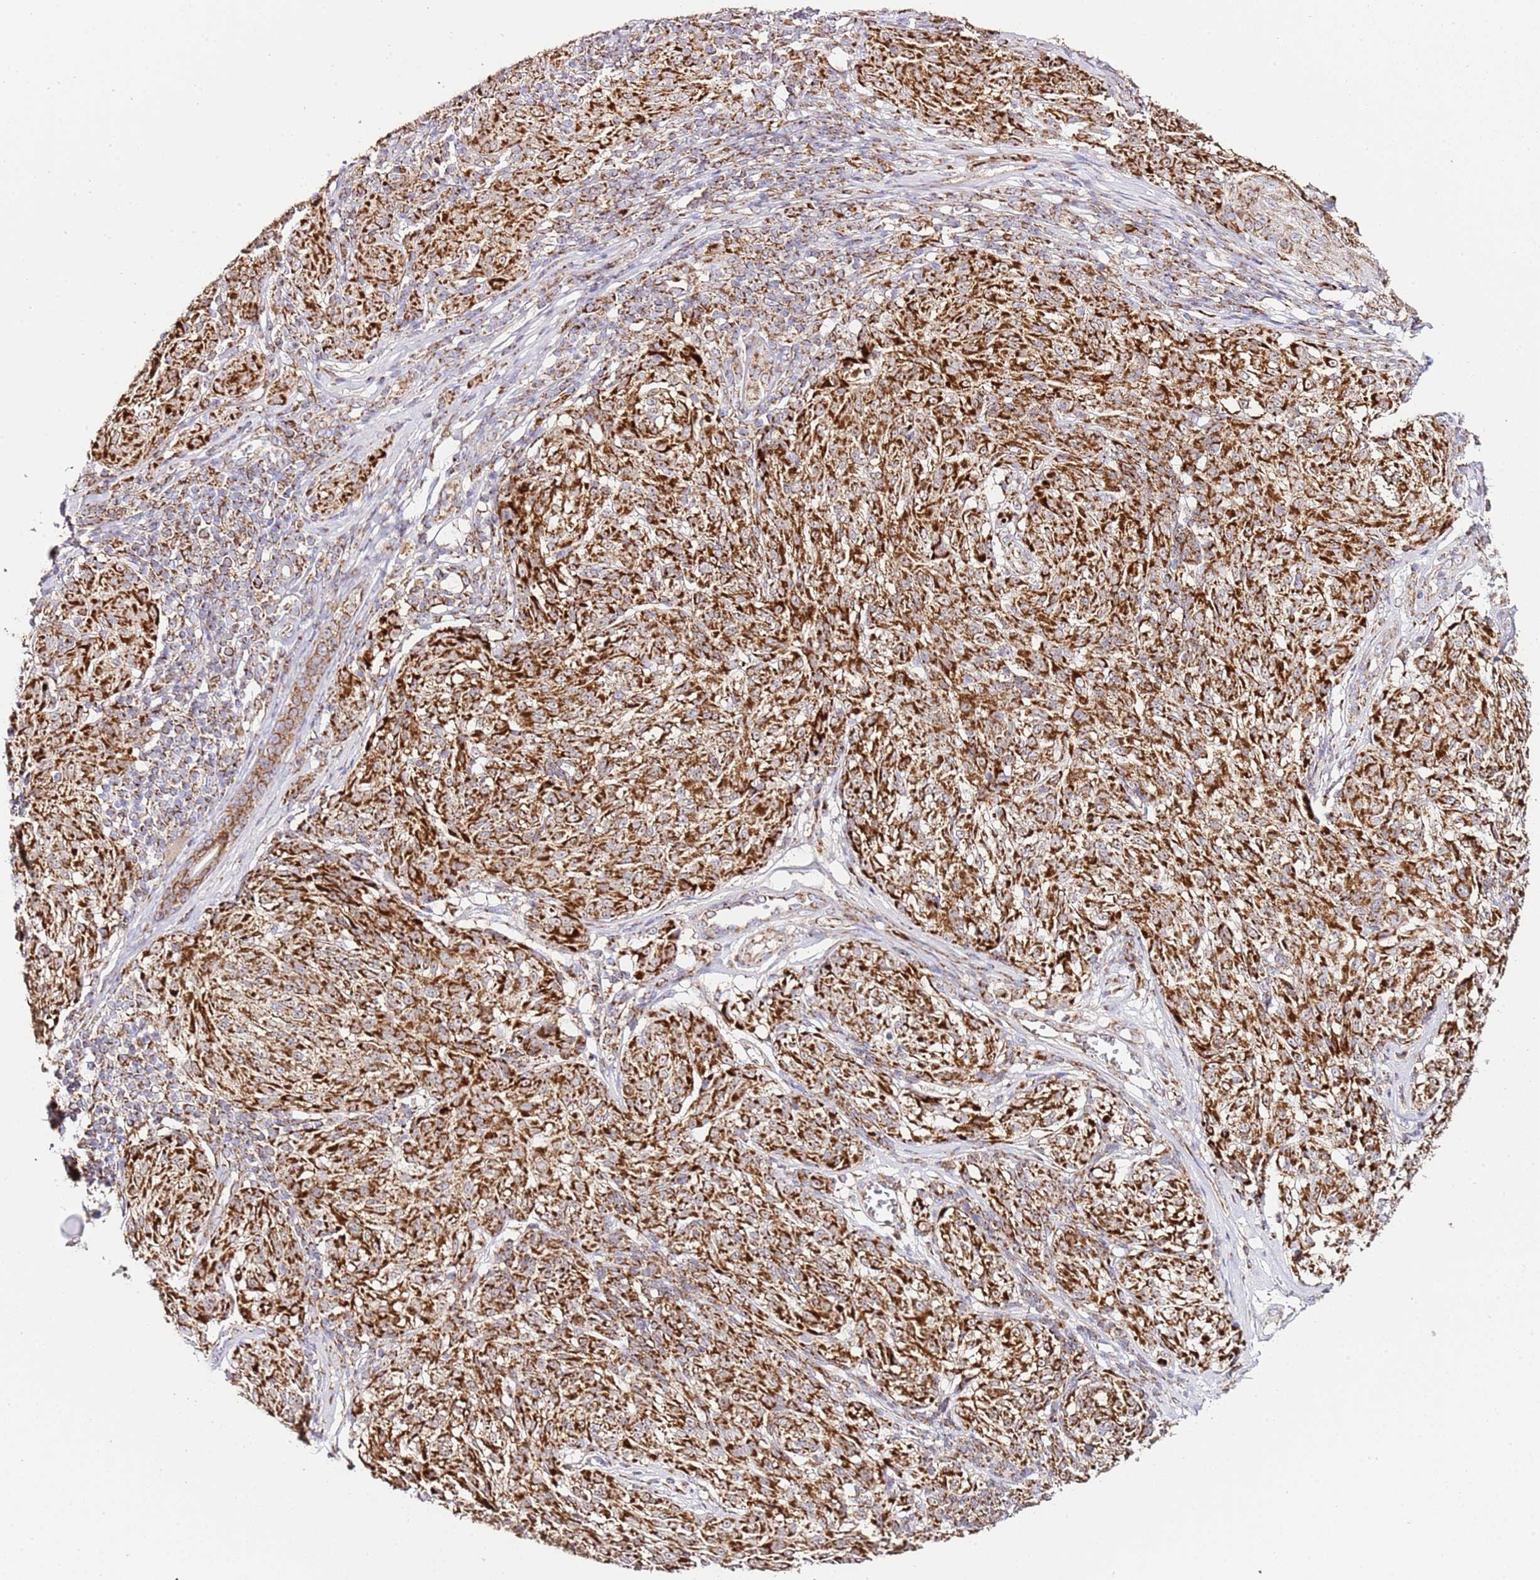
{"staining": {"intensity": "strong", "quantity": ">75%", "location": "cytoplasmic/membranous"}, "tissue": "melanoma", "cell_type": "Tumor cells", "image_type": "cancer", "snomed": [{"axis": "morphology", "description": "Malignant melanoma, NOS"}, {"axis": "topography", "description": "Skin"}], "caption": "Protein analysis of melanoma tissue exhibits strong cytoplasmic/membranous staining in approximately >75% of tumor cells.", "gene": "ZBTB39", "patient": {"sex": "female", "age": 63}}